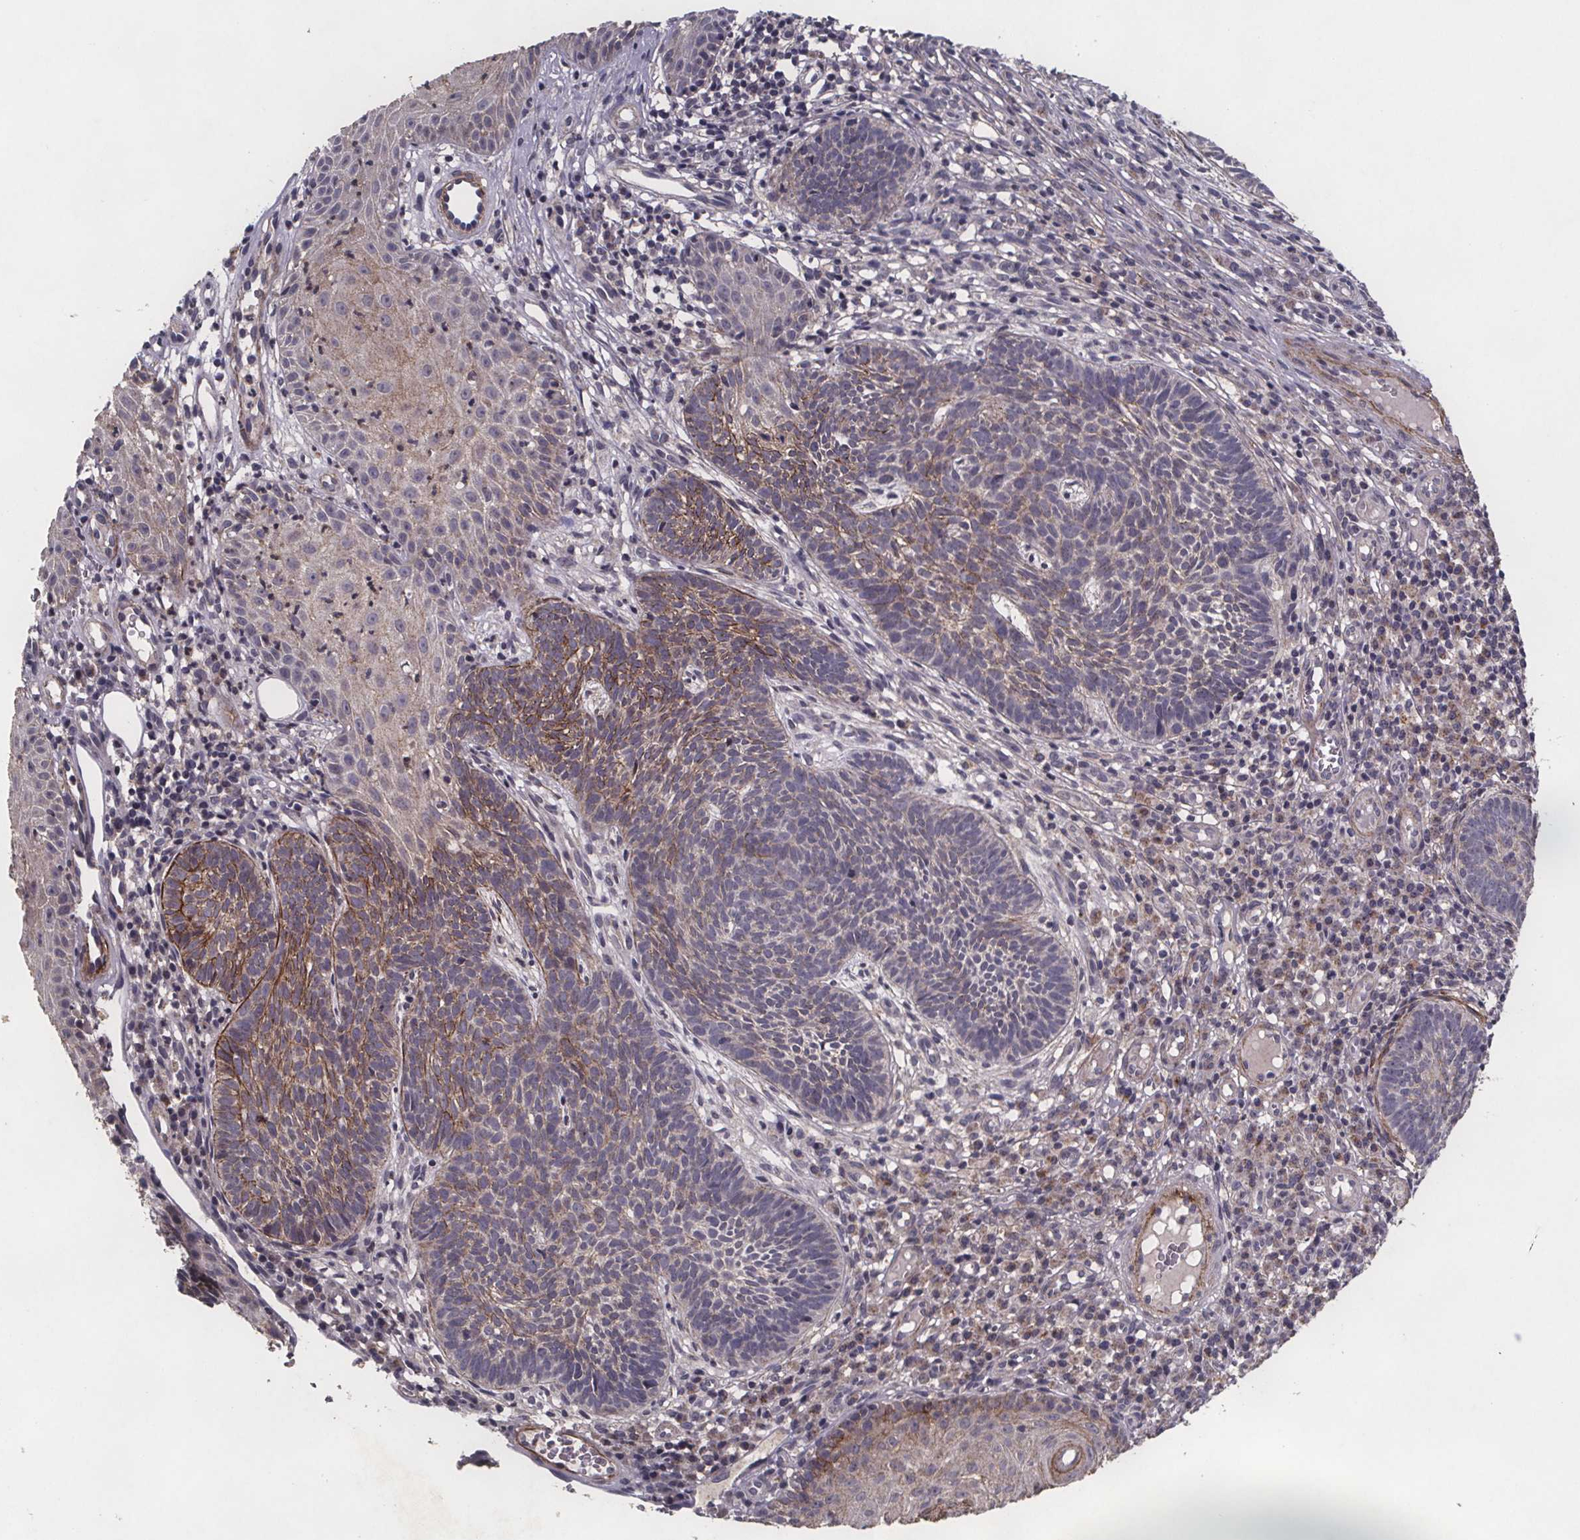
{"staining": {"intensity": "moderate", "quantity": "<25%", "location": "cytoplasmic/membranous"}, "tissue": "skin cancer", "cell_type": "Tumor cells", "image_type": "cancer", "snomed": [{"axis": "morphology", "description": "Basal cell carcinoma"}, {"axis": "topography", "description": "Skin"}], "caption": "DAB immunohistochemical staining of human basal cell carcinoma (skin) exhibits moderate cytoplasmic/membranous protein staining in about <25% of tumor cells. Using DAB (brown) and hematoxylin (blue) stains, captured at high magnification using brightfield microscopy.", "gene": "PALLD", "patient": {"sex": "male", "age": 59}}